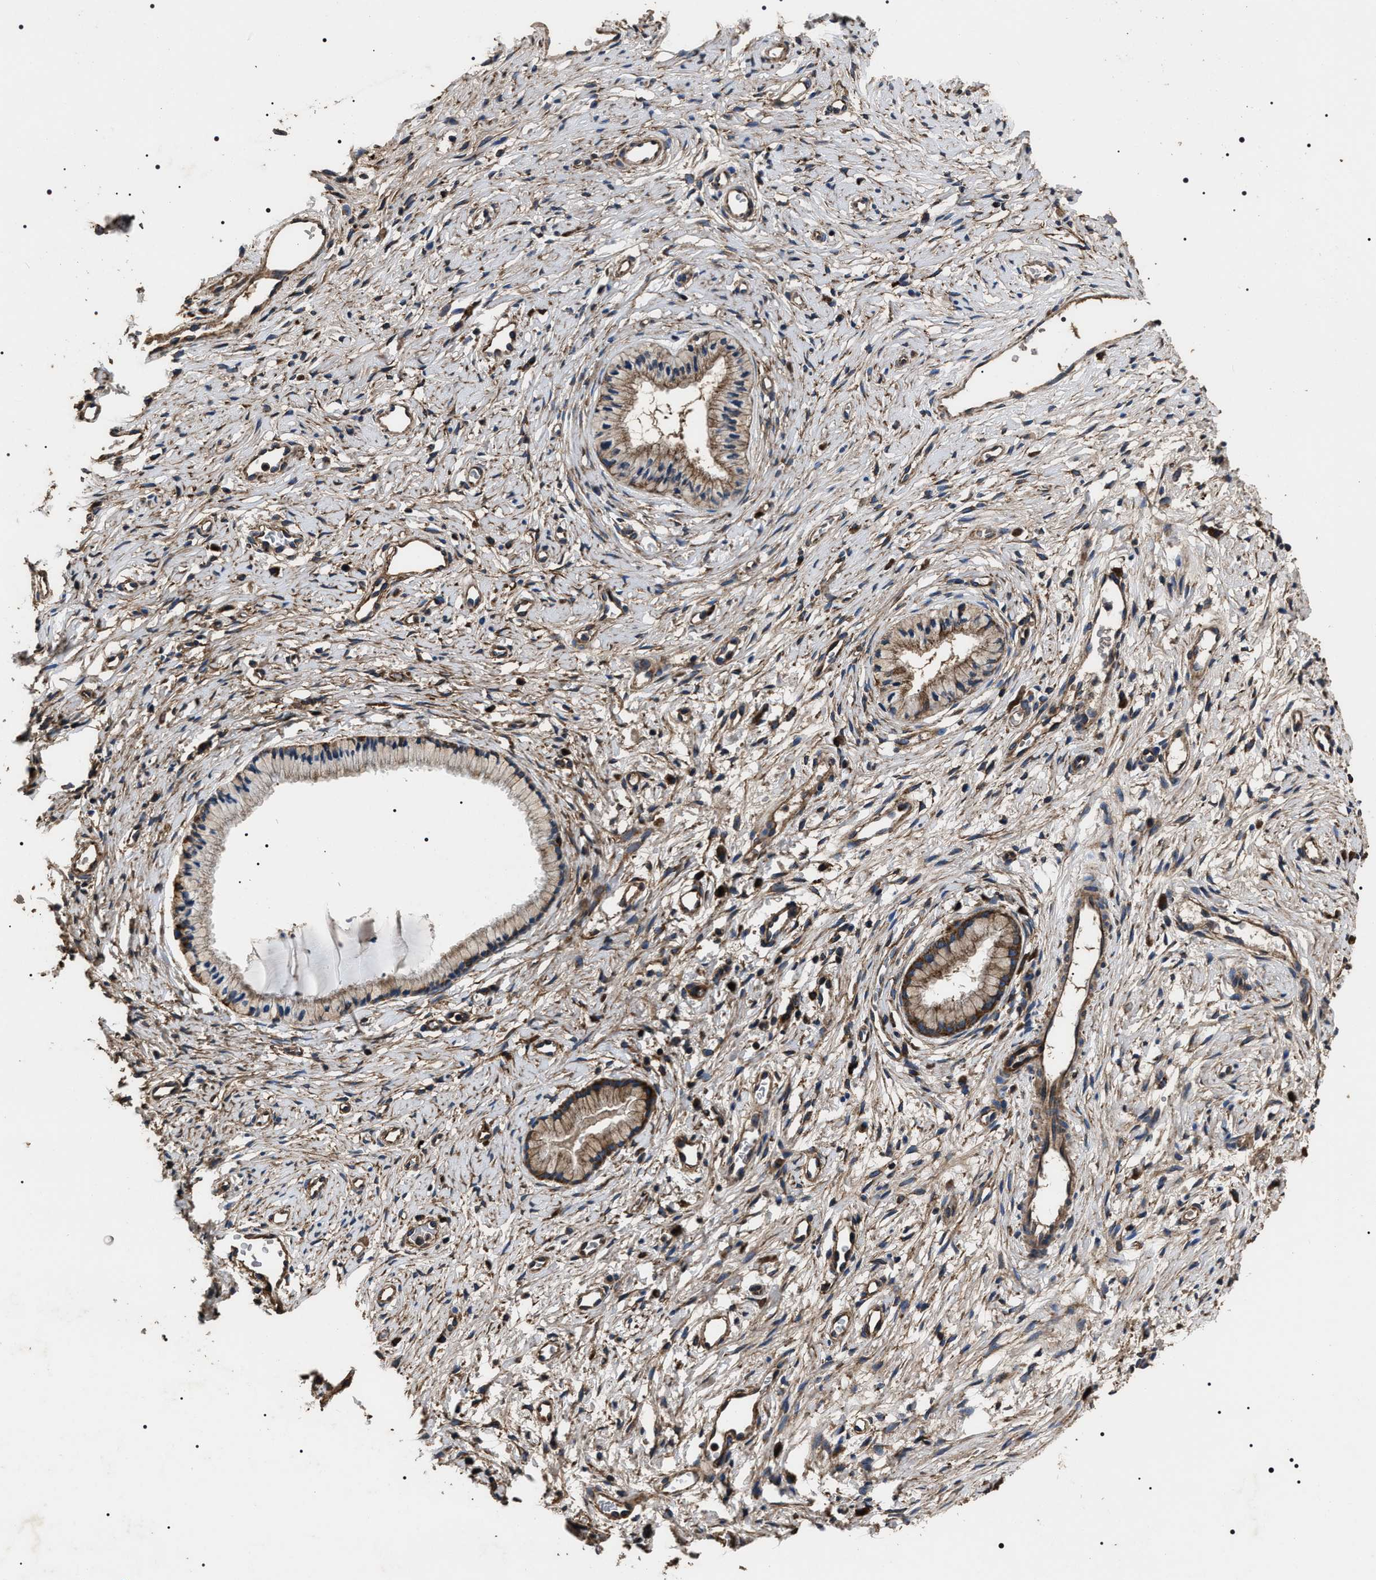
{"staining": {"intensity": "moderate", "quantity": "25%-75%", "location": "cytoplasmic/membranous"}, "tissue": "cervix", "cell_type": "Glandular cells", "image_type": "normal", "snomed": [{"axis": "morphology", "description": "Normal tissue, NOS"}, {"axis": "topography", "description": "Cervix"}], "caption": "Moderate cytoplasmic/membranous positivity is seen in about 25%-75% of glandular cells in benign cervix.", "gene": "HSCB", "patient": {"sex": "female", "age": 77}}